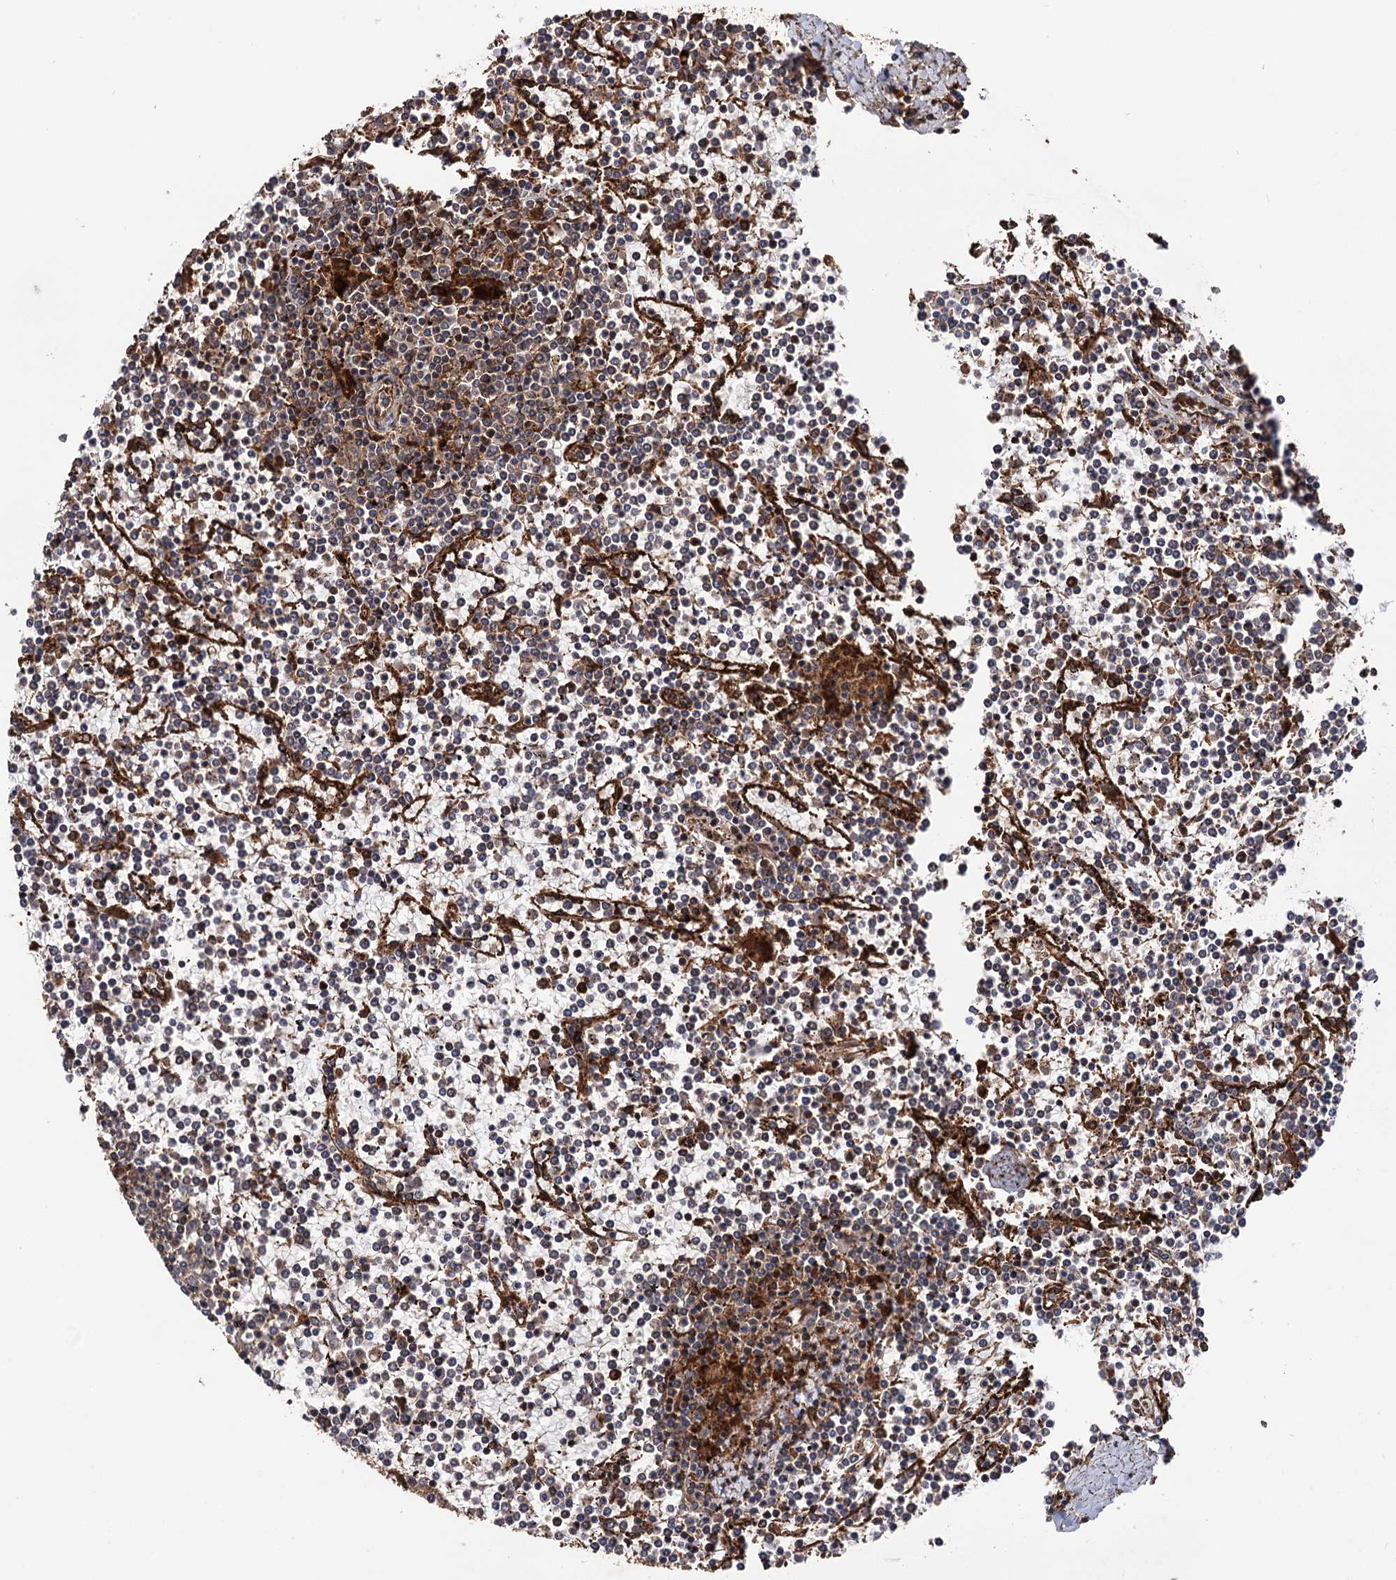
{"staining": {"intensity": "weak", "quantity": "25%-75%", "location": "cytoplasmic/membranous"}, "tissue": "lymphoma", "cell_type": "Tumor cells", "image_type": "cancer", "snomed": [{"axis": "morphology", "description": "Malignant lymphoma, non-Hodgkin's type, Low grade"}, {"axis": "topography", "description": "Spleen"}], "caption": "Weak cytoplasmic/membranous expression is present in approximately 25%-75% of tumor cells in lymphoma.", "gene": "ATP8B4", "patient": {"sex": "female", "age": 19}}